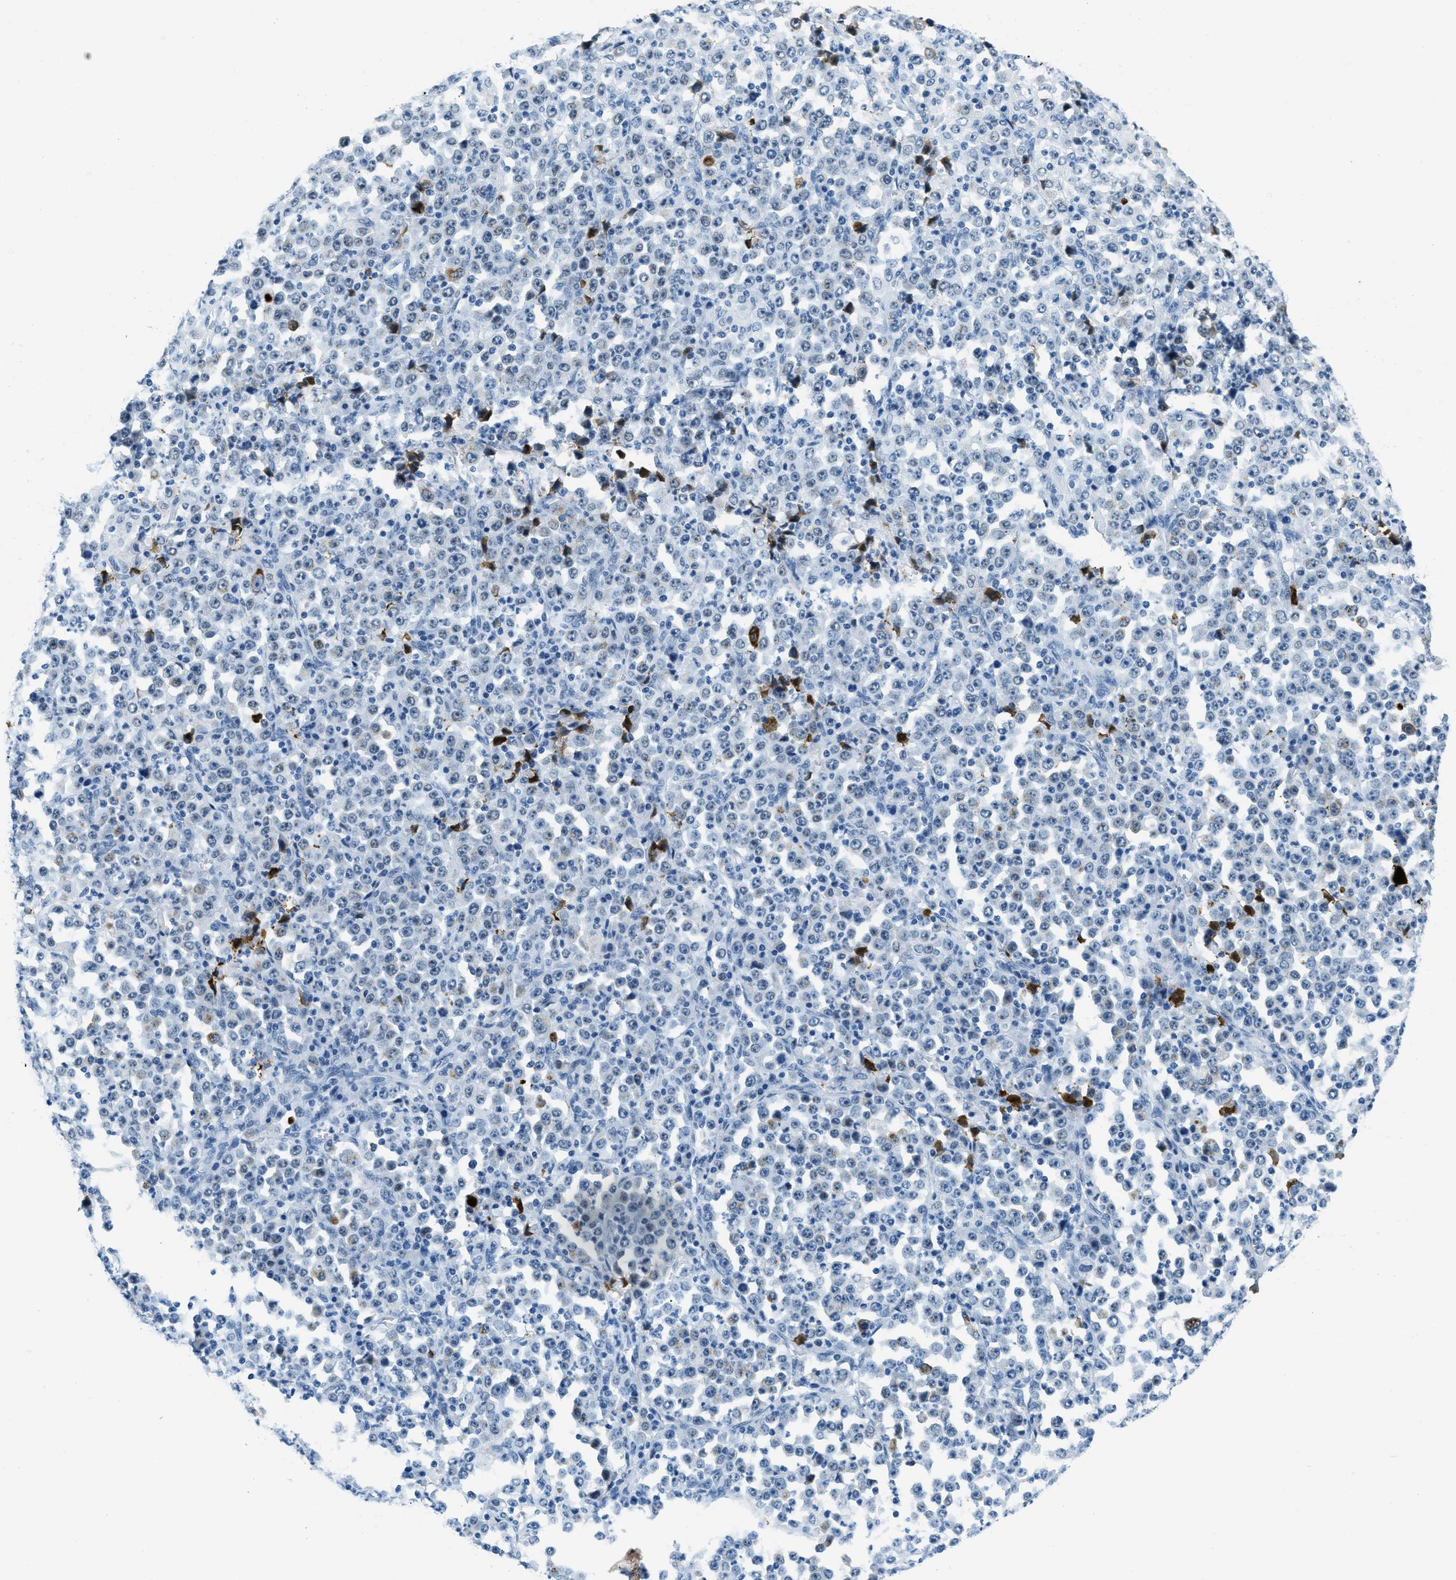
{"staining": {"intensity": "negative", "quantity": "none", "location": "none"}, "tissue": "stomach cancer", "cell_type": "Tumor cells", "image_type": "cancer", "snomed": [{"axis": "morphology", "description": "Normal tissue, NOS"}, {"axis": "morphology", "description": "Adenocarcinoma, NOS"}, {"axis": "topography", "description": "Stomach, upper"}, {"axis": "topography", "description": "Stomach"}], "caption": "There is no significant positivity in tumor cells of stomach adenocarcinoma.", "gene": "PLA2G2A", "patient": {"sex": "male", "age": 59}}